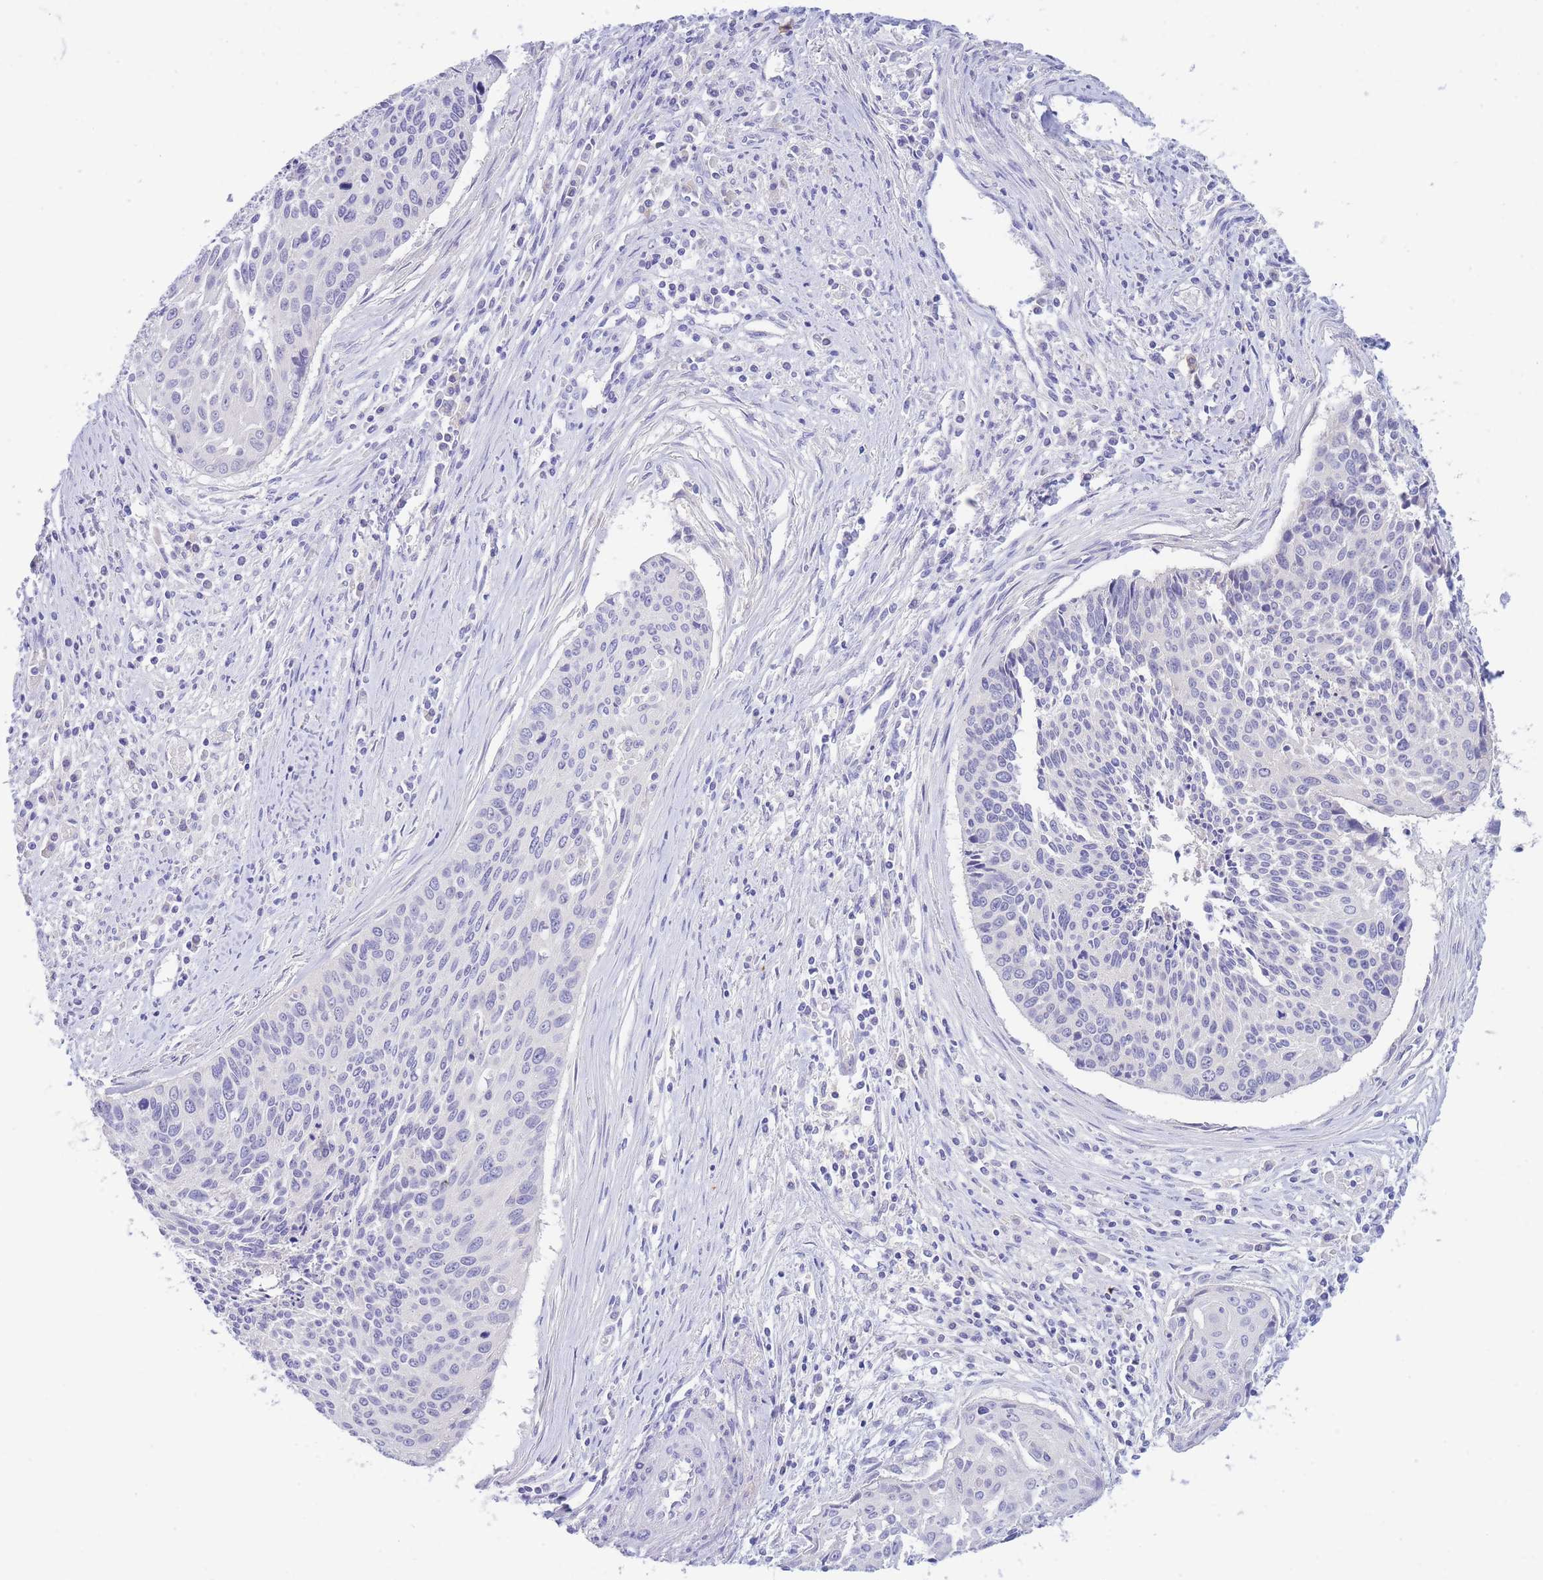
{"staining": {"intensity": "negative", "quantity": "none", "location": "none"}, "tissue": "cervical cancer", "cell_type": "Tumor cells", "image_type": "cancer", "snomed": [{"axis": "morphology", "description": "Squamous cell carcinoma, NOS"}, {"axis": "topography", "description": "Cervix"}], "caption": "A histopathology image of cervical cancer stained for a protein displays no brown staining in tumor cells.", "gene": "PCDHB3", "patient": {"sex": "female", "age": 55}}